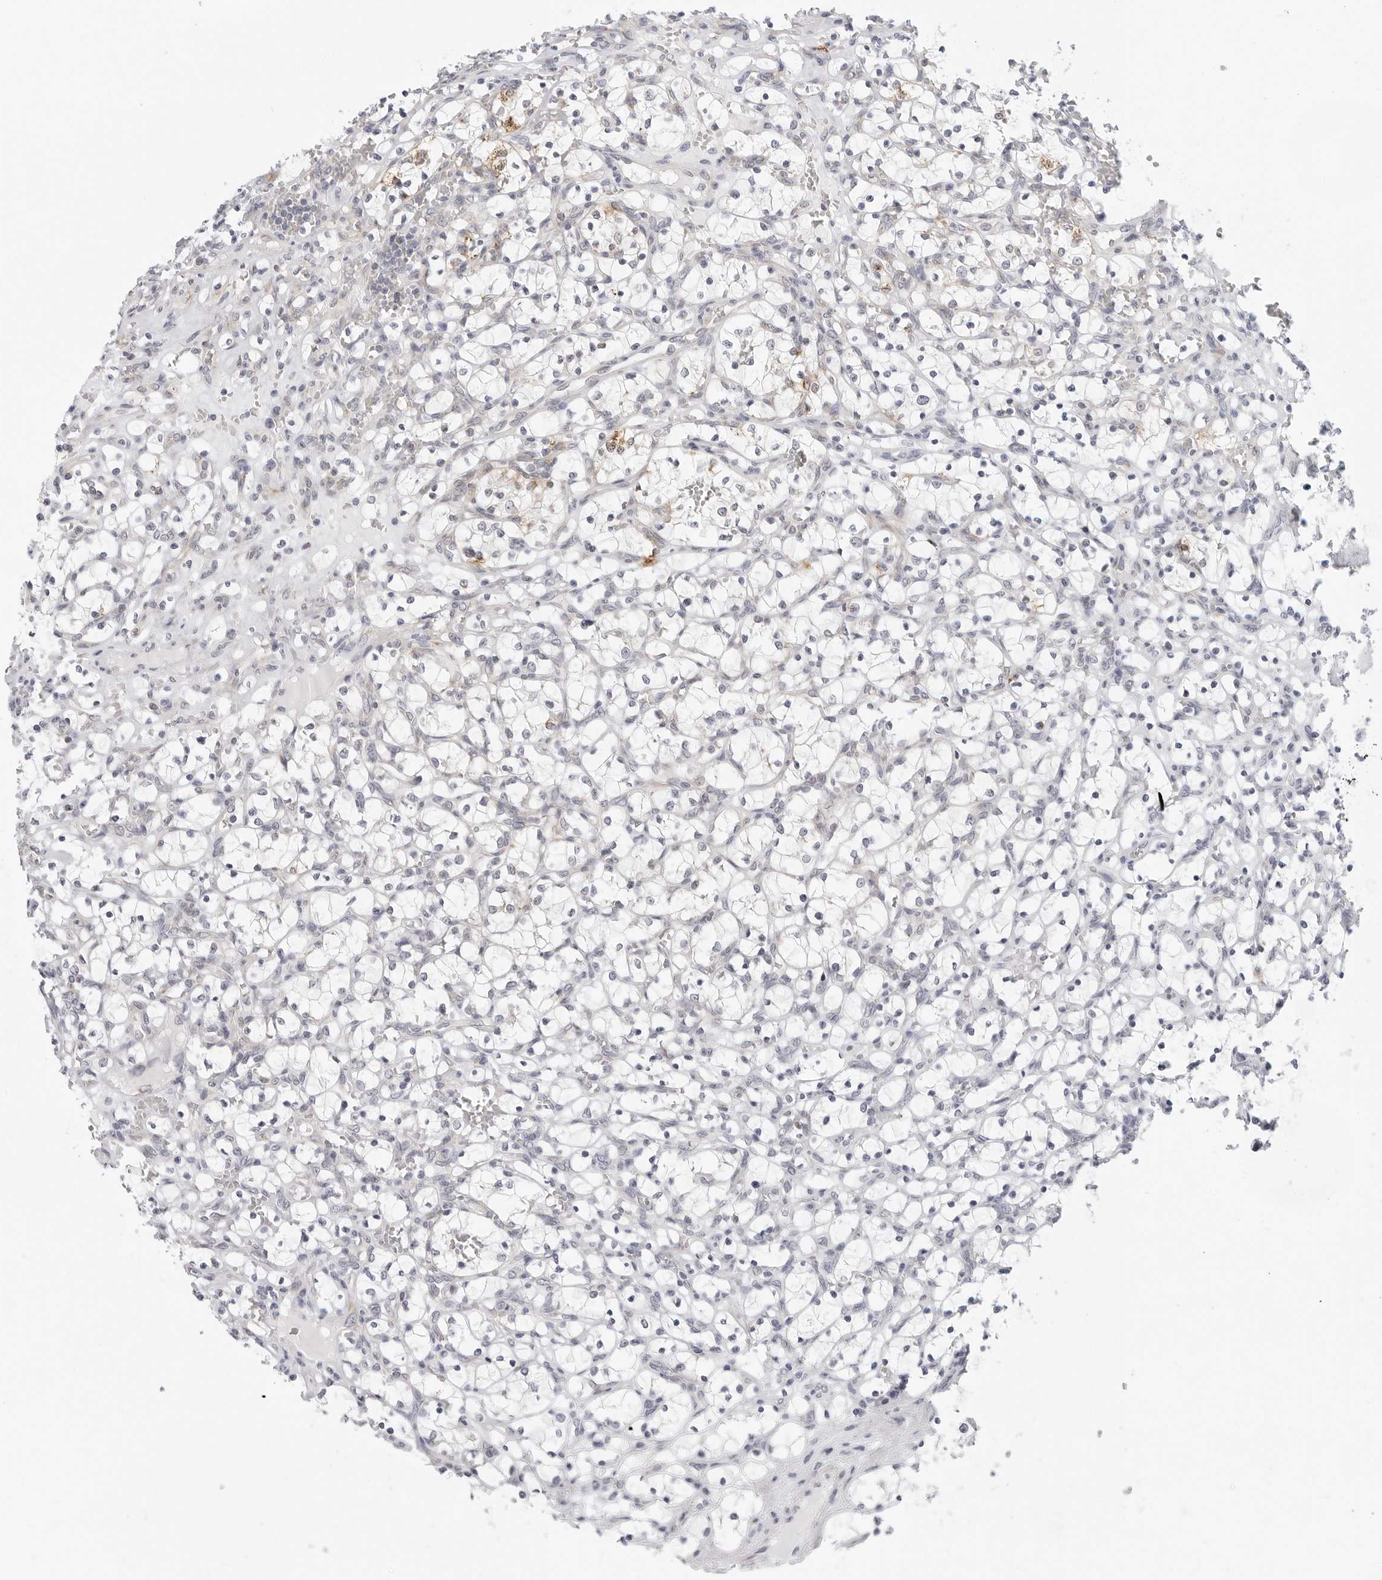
{"staining": {"intensity": "moderate", "quantity": "<25%", "location": "cytoplasmic/membranous"}, "tissue": "renal cancer", "cell_type": "Tumor cells", "image_type": "cancer", "snomed": [{"axis": "morphology", "description": "Adenocarcinoma, NOS"}, {"axis": "topography", "description": "Kidney"}], "caption": "Moderate cytoplasmic/membranous expression is appreciated in about <25% of tumor cells in renal cancer (adenocarcinoma).", "gene": "CIART", "patient": {"sex": "female", "age": 69}}